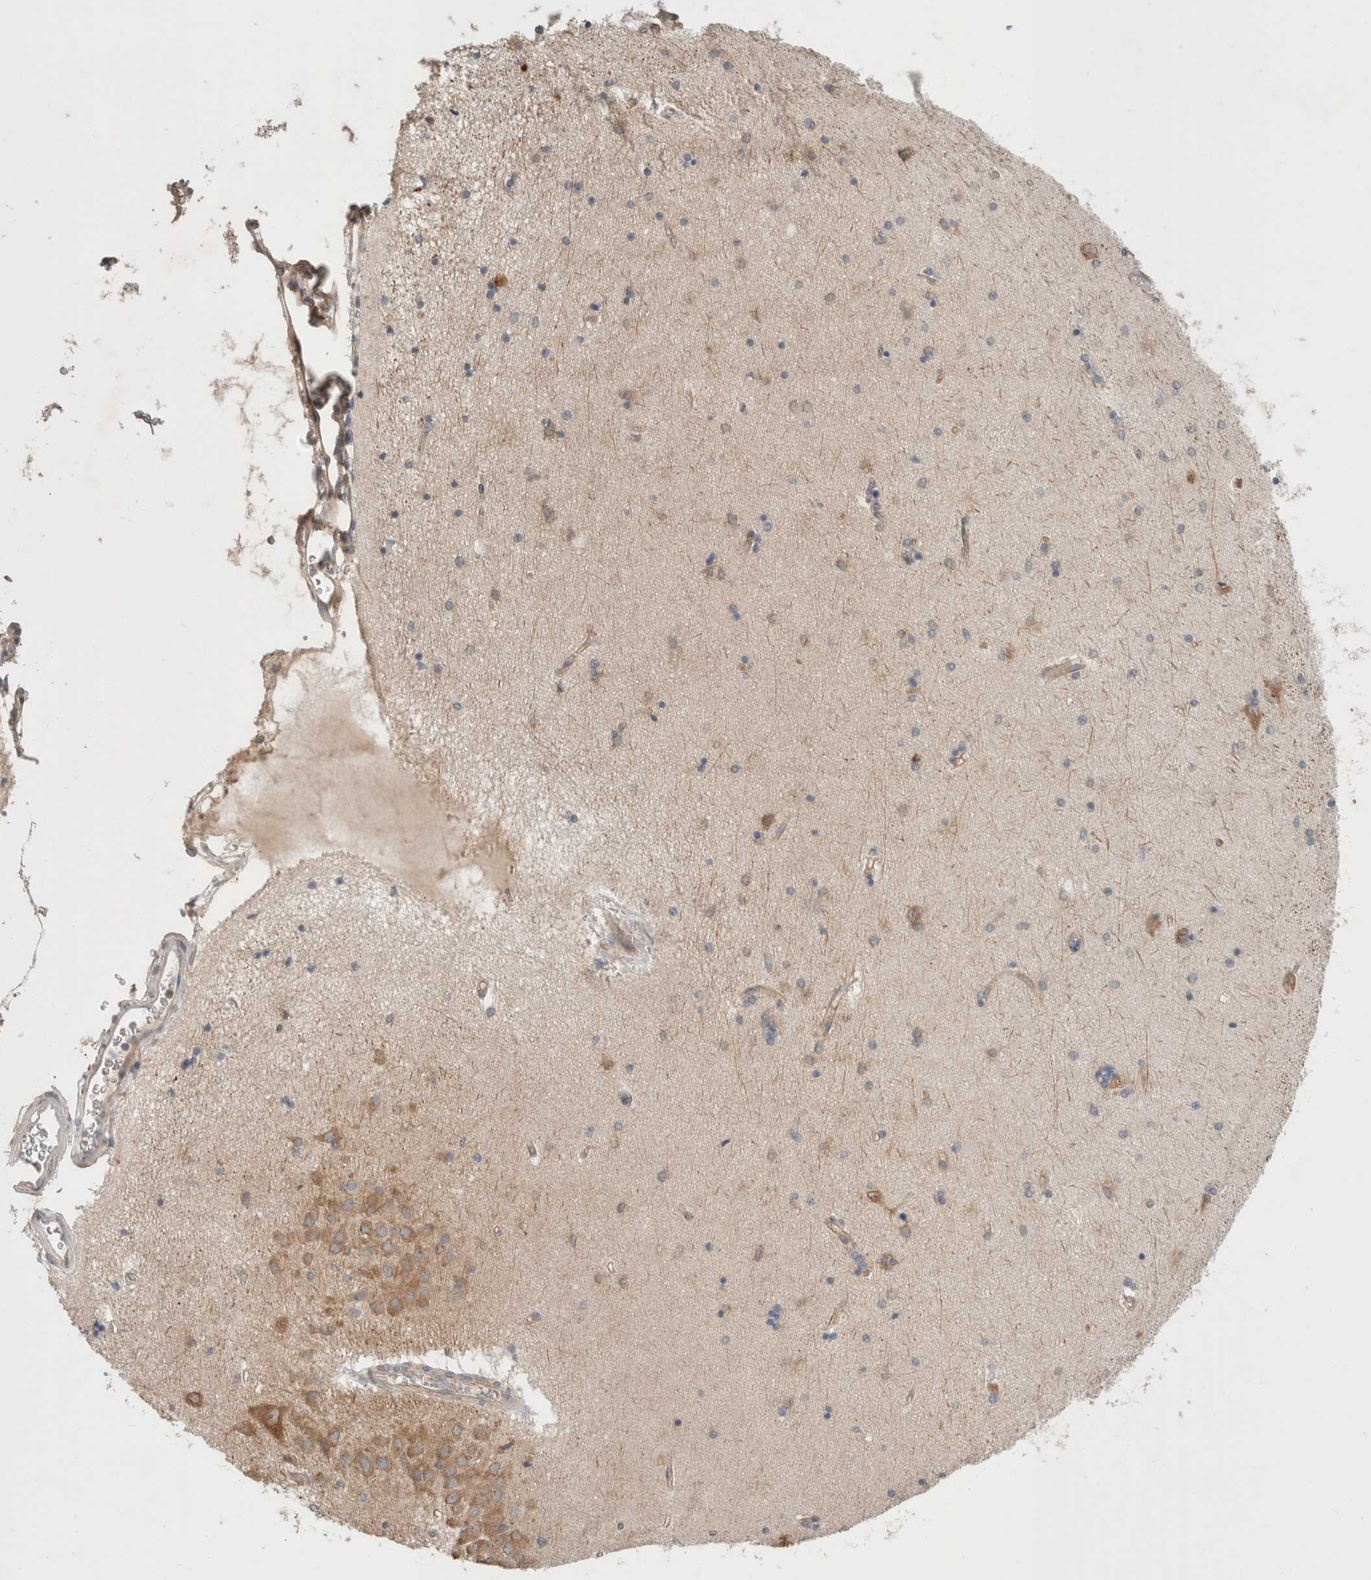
{"staining": {"intensity": "moderate", "quantity": "<25%", "location": "cytoplasmic/membranous"}, "tissue": "hippocampus", "cell_type": "Glial cells", "image_type": "normal", "snomed": [{"axis": "morphology", "description": "Normal tissue, NOS"}, {"axis": "topography", "description": "Hippocampus"}], "caption": "Immunohistochemical staining of normal human hippocampus demonstrates <25% levels of moderate cytoplasmic/membranous protein positivity in approximately <25% of glial cells.", "gene": "RASAL2", "patient": {"sex": "female", "age": 54}}